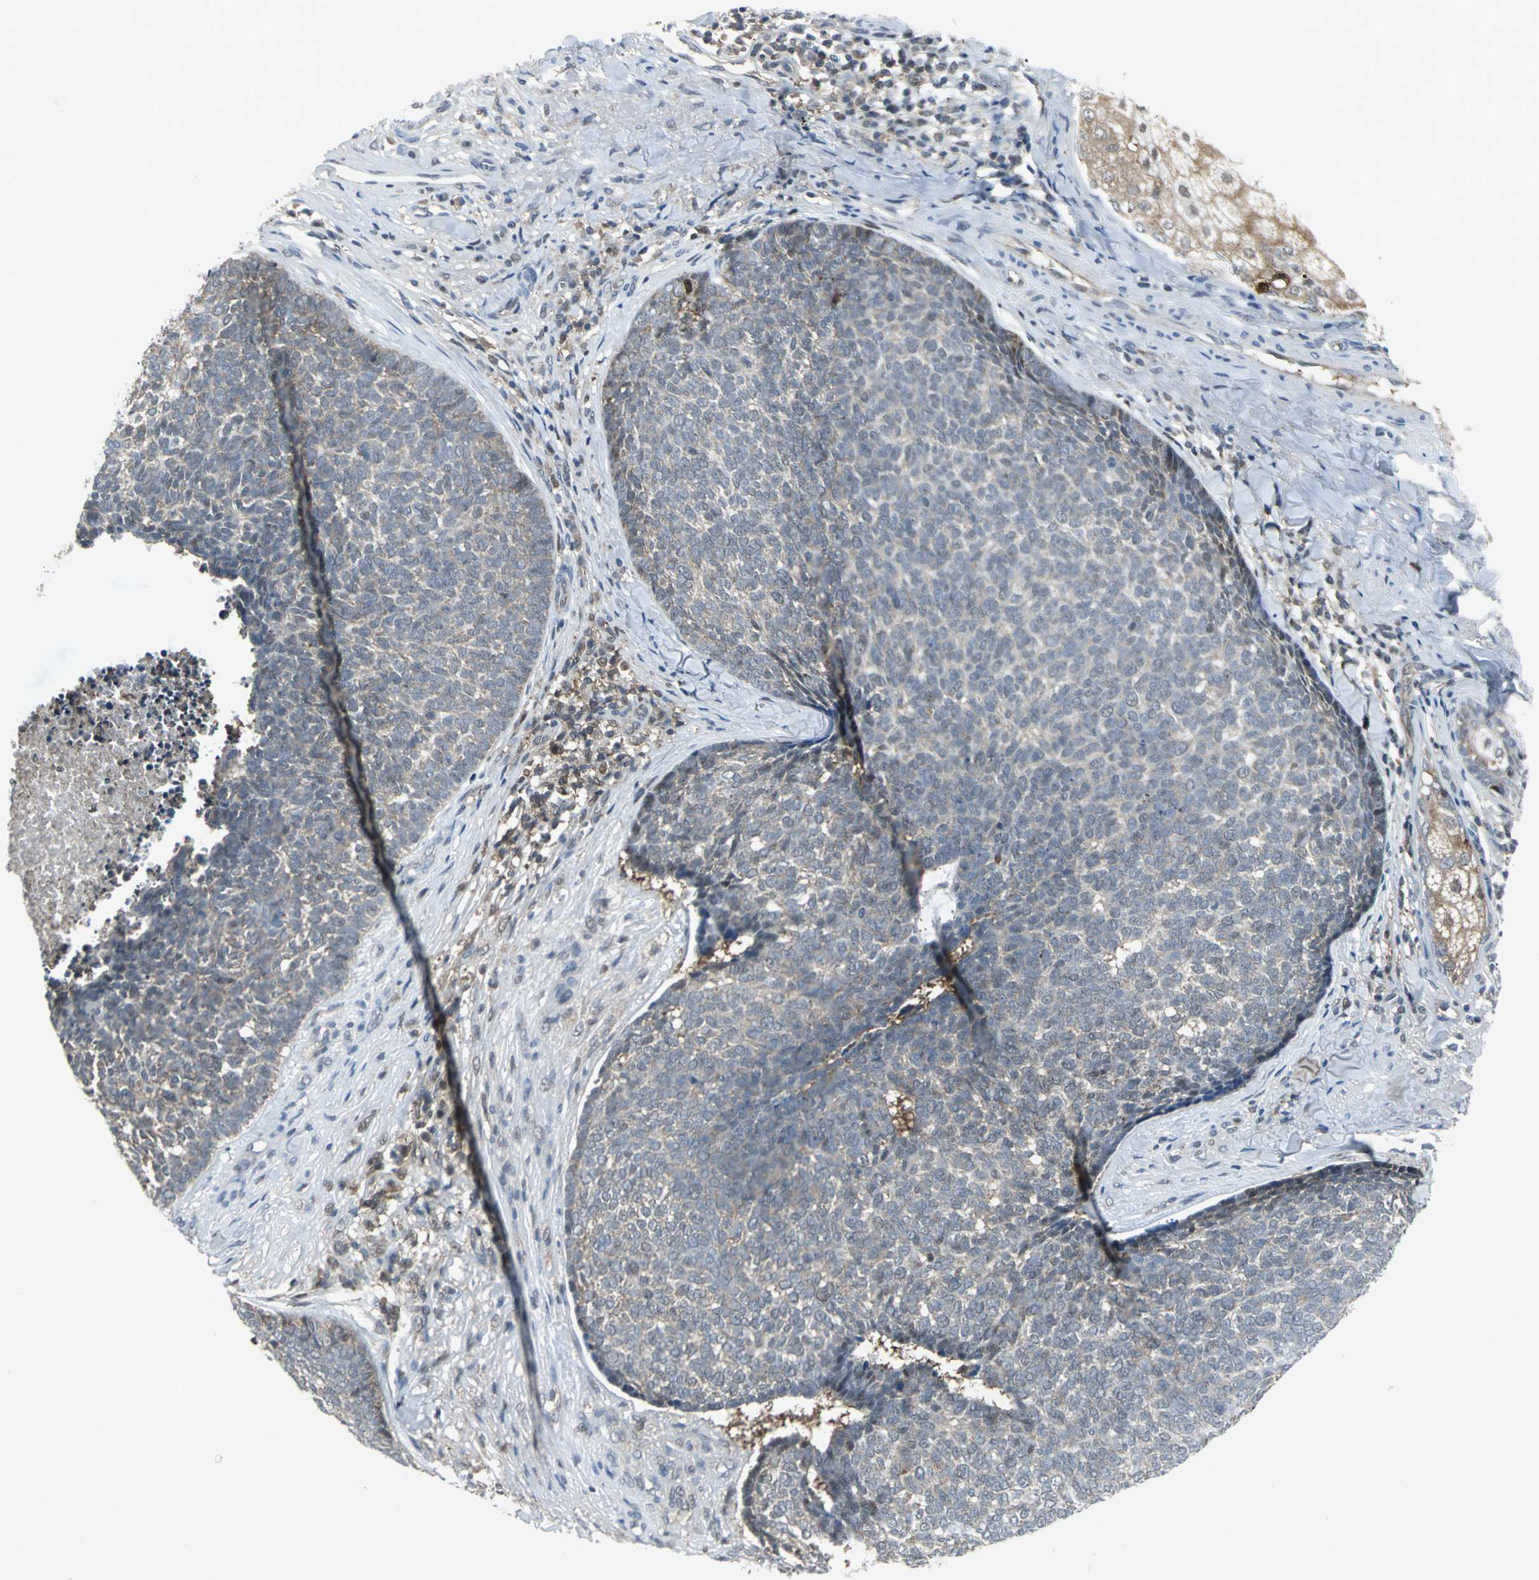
{"staining": {"intensity": "weak", "quantity": "25%-75%", "location": "cytoplasmic/membranous"}, "tissue": "skin cancer", "cell_type": "Tumor cells", "image_type": "cancer", "snomed": [{"axis": "morphology", "description": "Basal cell carcinoma"}, {"axis": "topography", "description": "Skin"}], "caption": "Protein expression analysis of human skin cancer (basal cell carcinoma) reveals weak cytoplasmic/membranous positivity in approximately 25%-75% of tumor cells.", "gene": "PSMA4", "patient": {"sex": "male", "age": 84}}